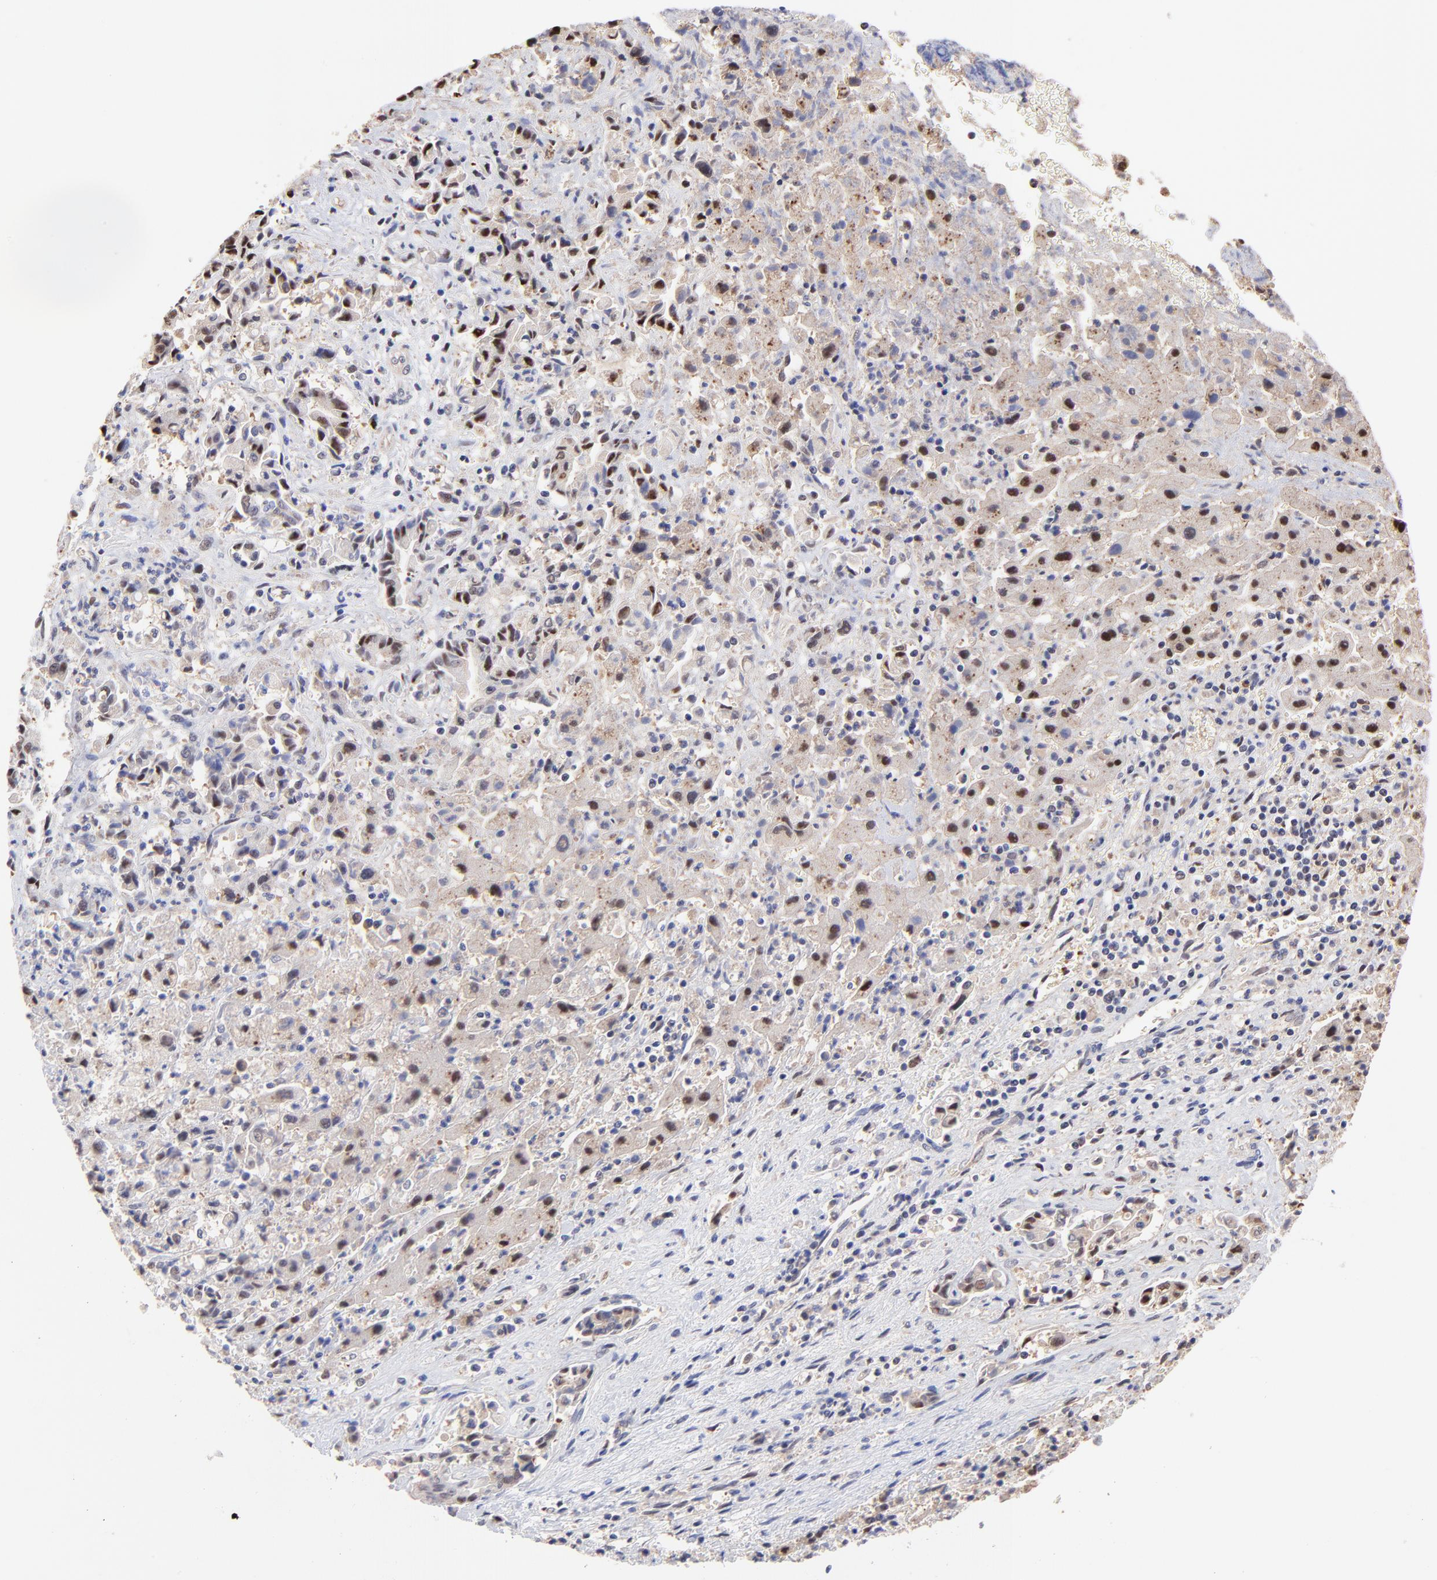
{"staining": {"intensity": "strong", "quantity": ">75%", "location": "cytoplasmic/membranous,nuclear"}, "tissue": "liver cancer", "cell_type": "Tumor cells", "image_type": "cancer", "snomed": [{"axis": "morphology", "description": "Cholangiocarcinoma"}, {"axis": "topography", "description": "Liver"}], "caption": "IHC photomicrograph of neoplastic tissue: human cholangiocarcinoma (liver) stained using IHC reveals high levels of strong protein expression localized specifically in the cytoplasmic/membranous and nuclear of tumor cells, appearing as a cytoplasmic/membranous and nuclear brown color.", "gene": "PSMA6", "patient": {"sex": "male", "age": 57}}